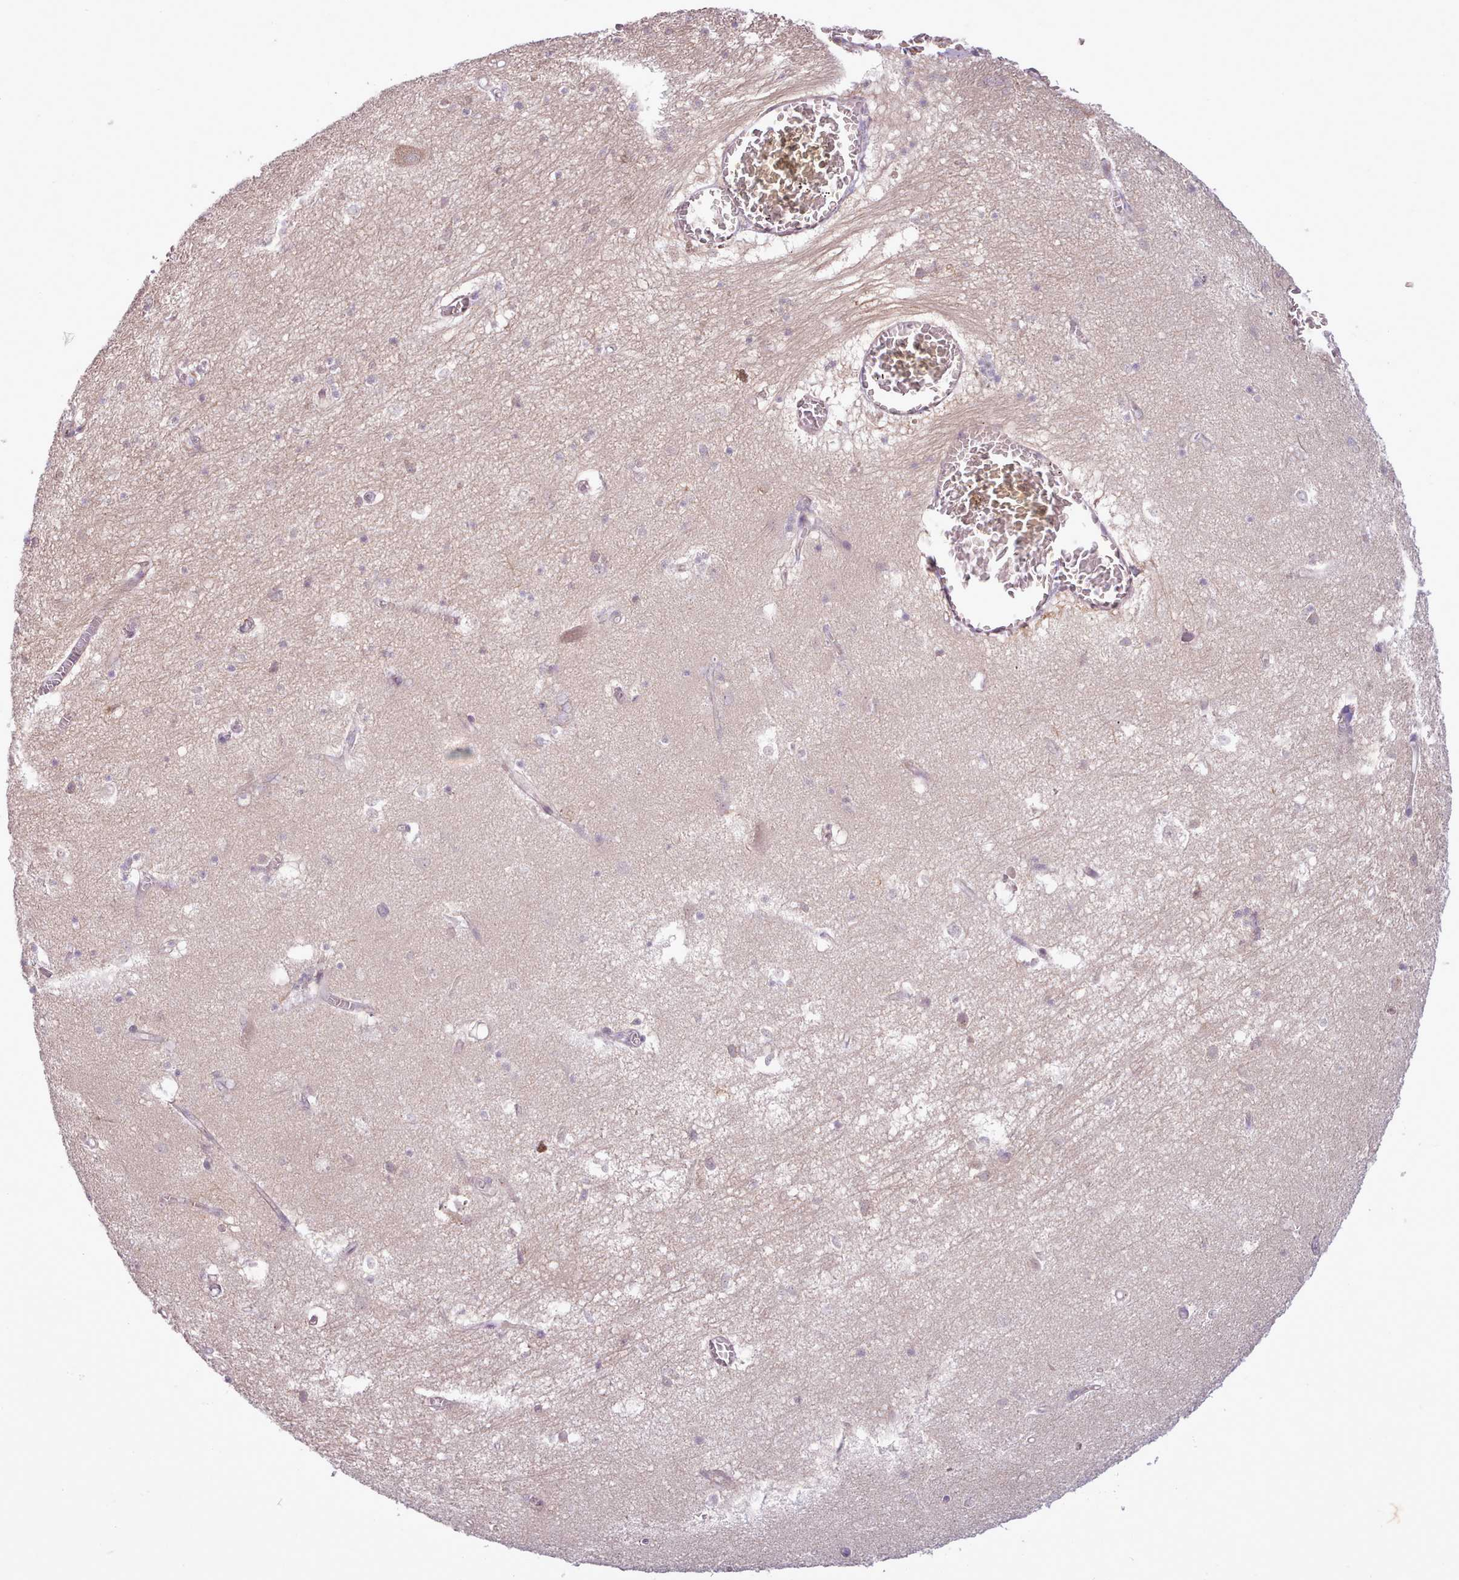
{"staining": {"intensity": "negative", "quantity": "none", "location": "none"}, "tissue": "hippocampus", "cell_type": "Glial cells", "image_type": "normal", "snomed": [{"axis": "morphology", "description": "Normal tissue, NOS"}, {"axis": "topography", "description": "Hippocampus"}], "caption": "Protein analysis of normal hippocampus exhibits no significant staining in glial cells.", "gene": "NMRK1", "patient": {"sex": "female", "age": 64}}